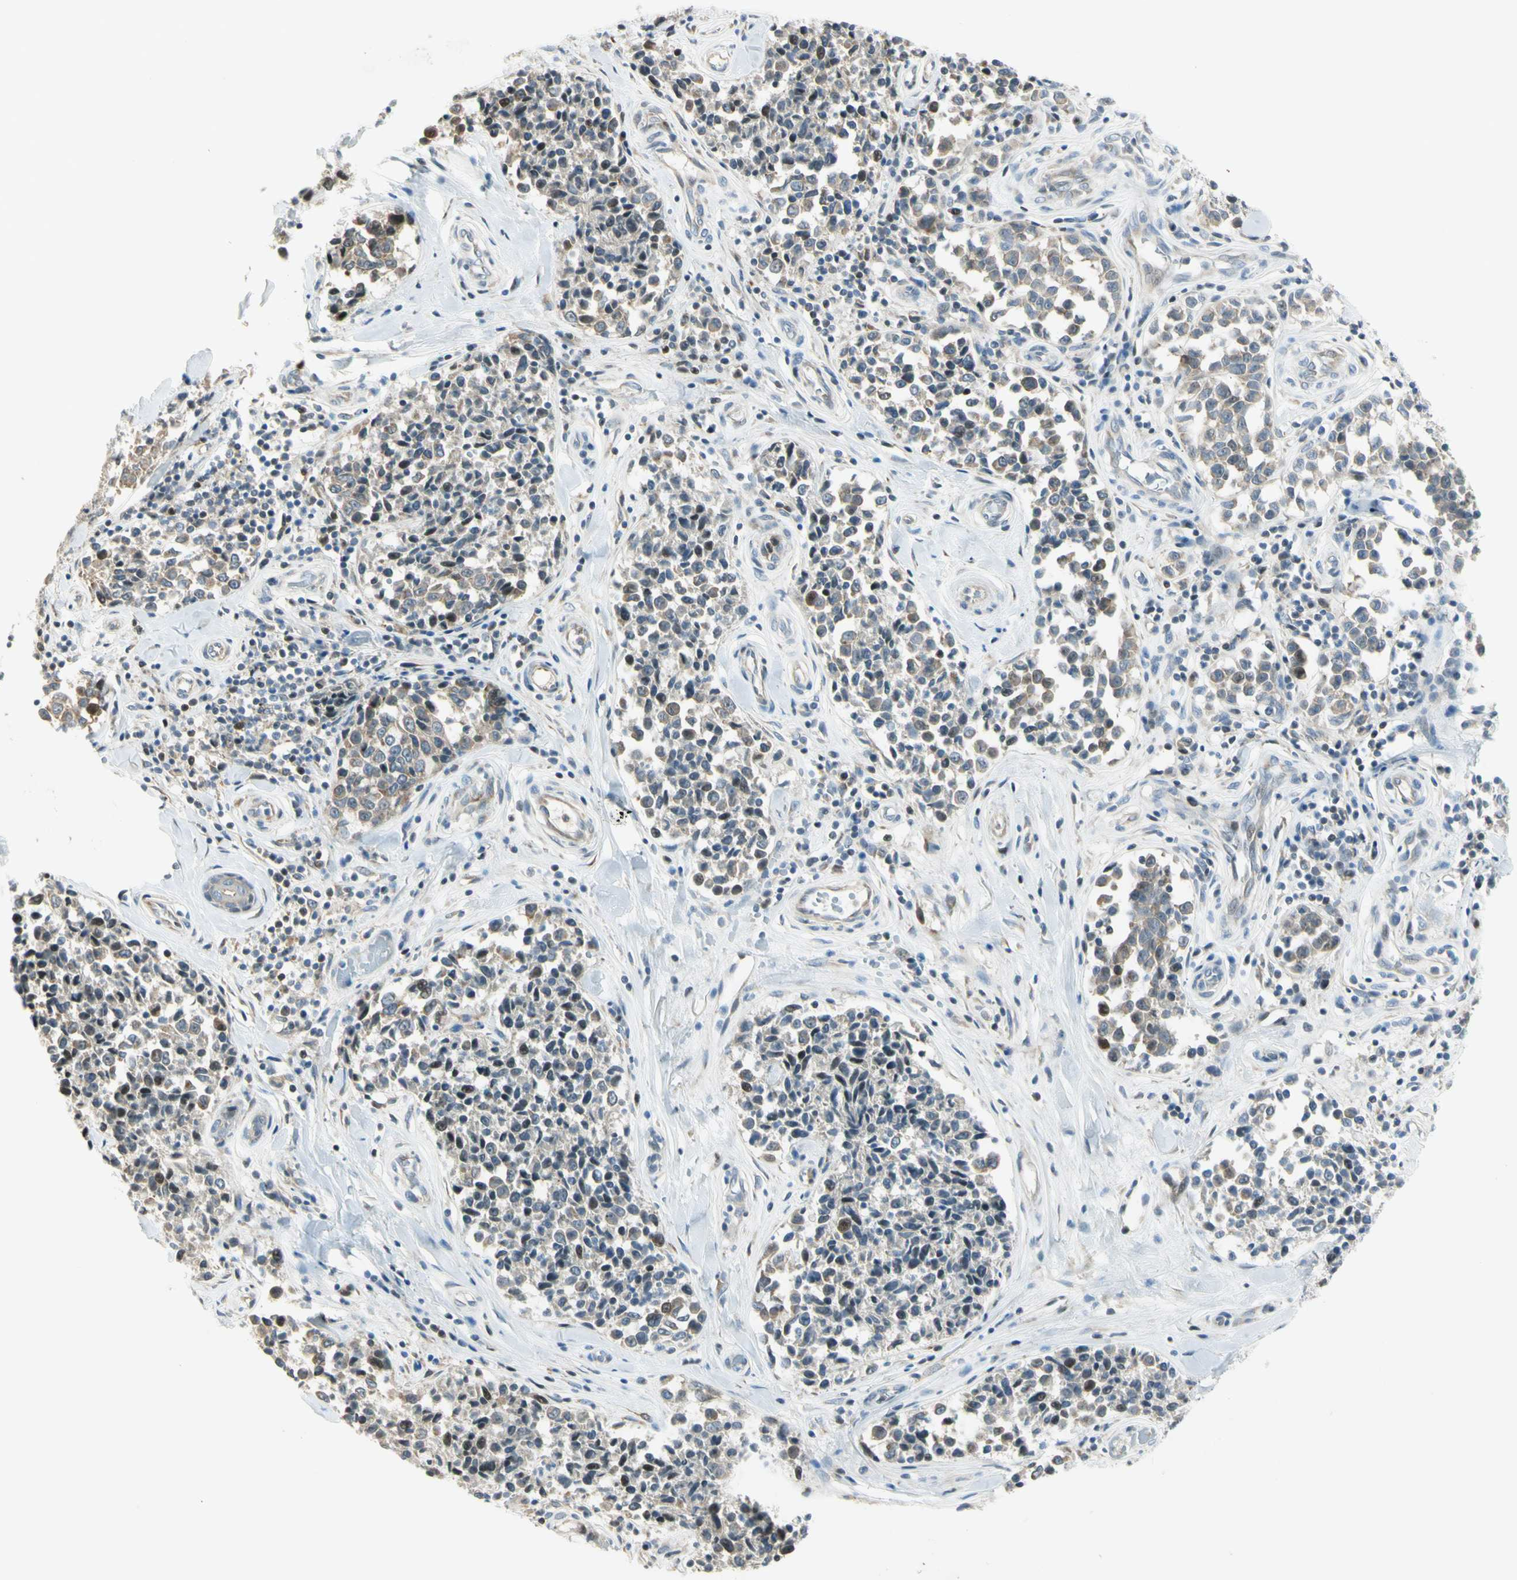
{"staining": {"intensity": "weak", "quantity": "25%-75%", "location": "nuclear"}, "tissue": "melanoma", "cell_type": "Tumor cells", "image_type": "cancer", "snomed": [{"axis": "morphology", "description": "Malignant melanoma, NOS"}, {"axis": "topography", "description": "Skin"}], "caption": "Protein staining shows weak nuclear staining in about 25%-75% of tumor cells in malignant melanoma. Immunohistochemistry (ihc) stains the protein of interest in brown and the nuclei are stained blue.", "gene": "NPDC1", "patient": {"sex": "female", "age": 64}}